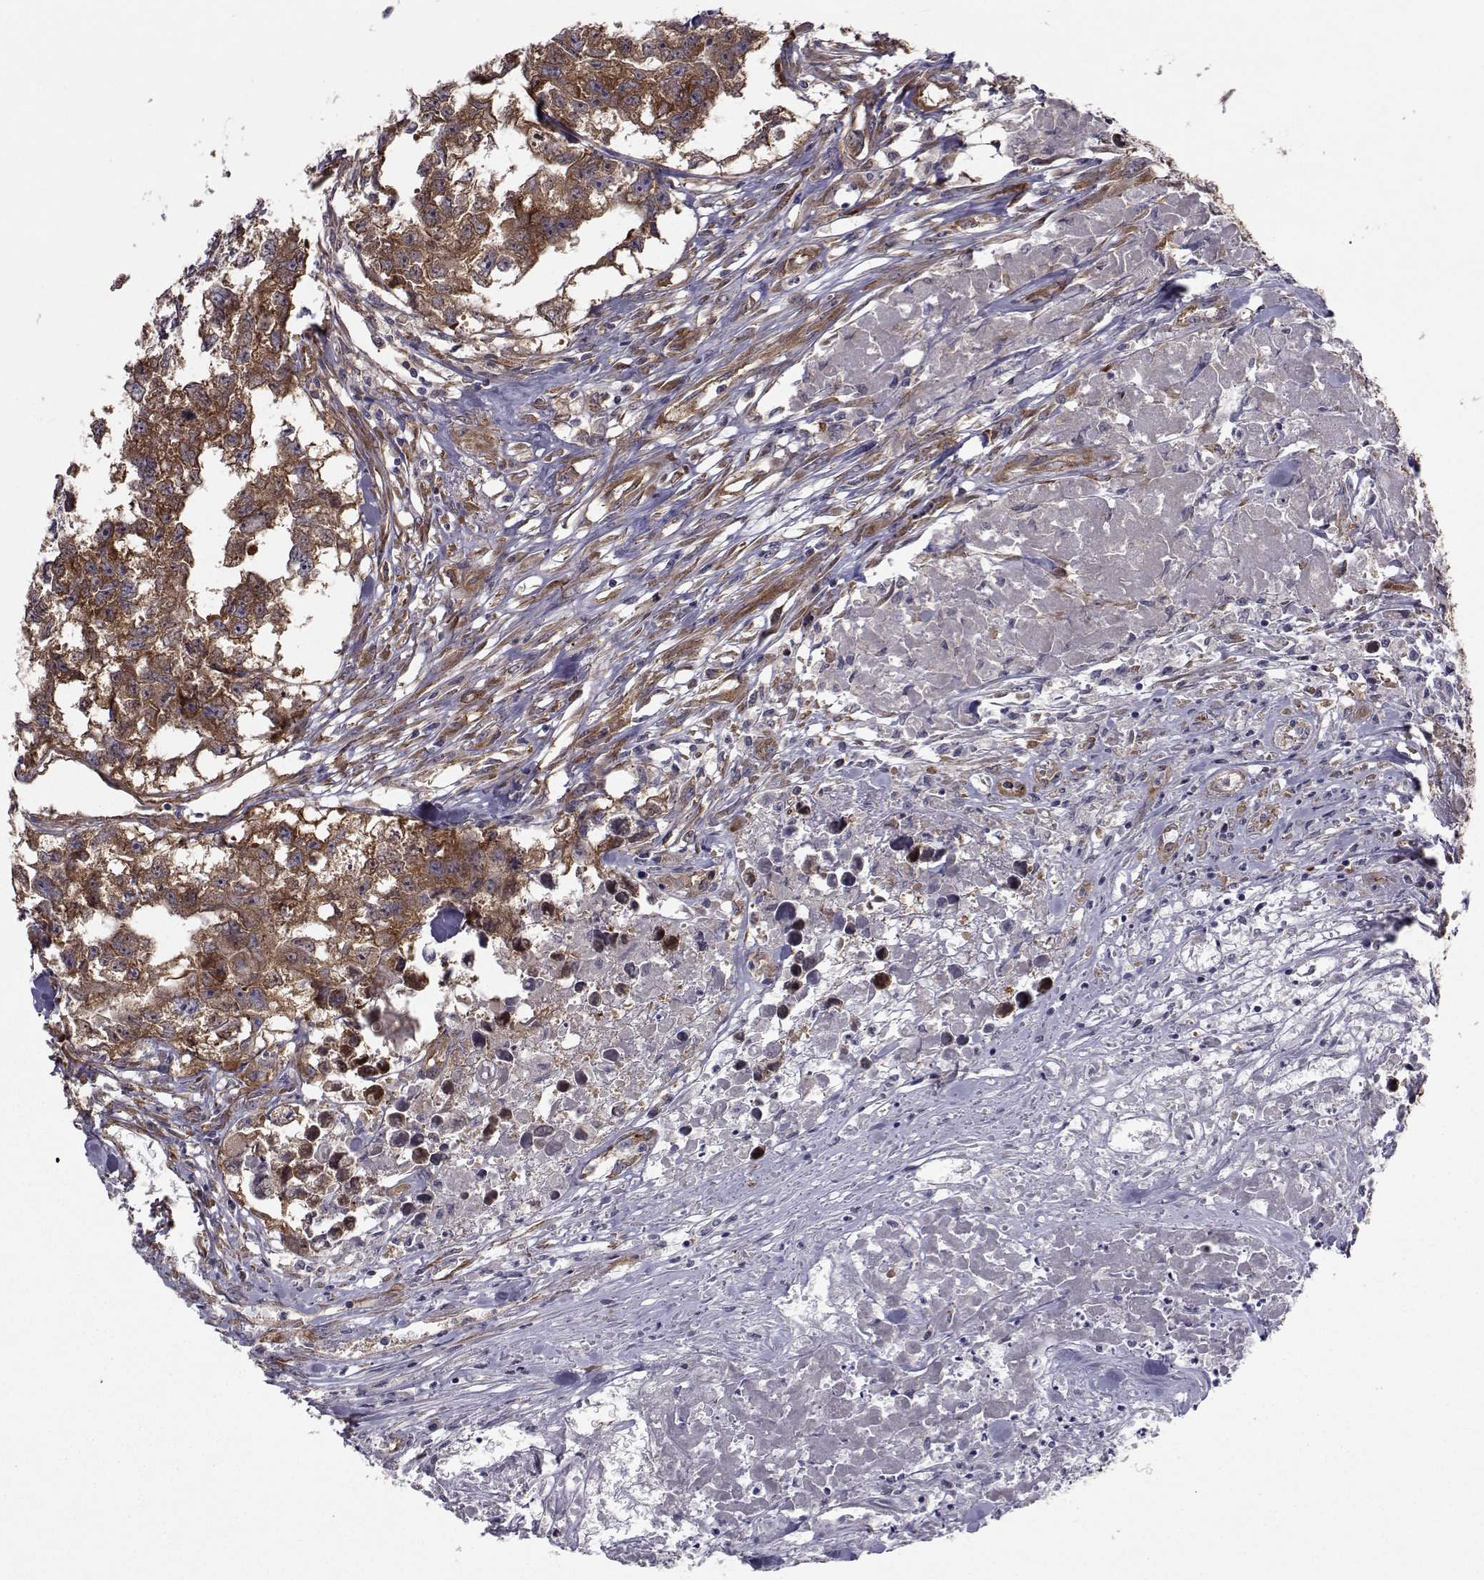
{"staining": {"intensity": "strong", "quantity": ">75%", "location": "cytoplasmic/membranous"}, "tissue": "testis cancer", "cell_type": "Tumor cells", "image_type": "cancer", "snomed": [{"axis": "morphology", "description": "Carcinoma, Embryonal, NOS"}, {"axis": "morphology", "description": "Teratoma, malignant, NOS"}, {"axis": "topography", "description": "Testis"}], "caption": "Brown immunohistochemical staining in testis cancer reveals strong cytoplasmic/membranous staining in approximately >75% of tumor cells. Immunohistochemistry stains the protein in brown and the nuclei are stained blue.", "gene": "TRIP10", "patient": {"sex": "male", "age": 44}}